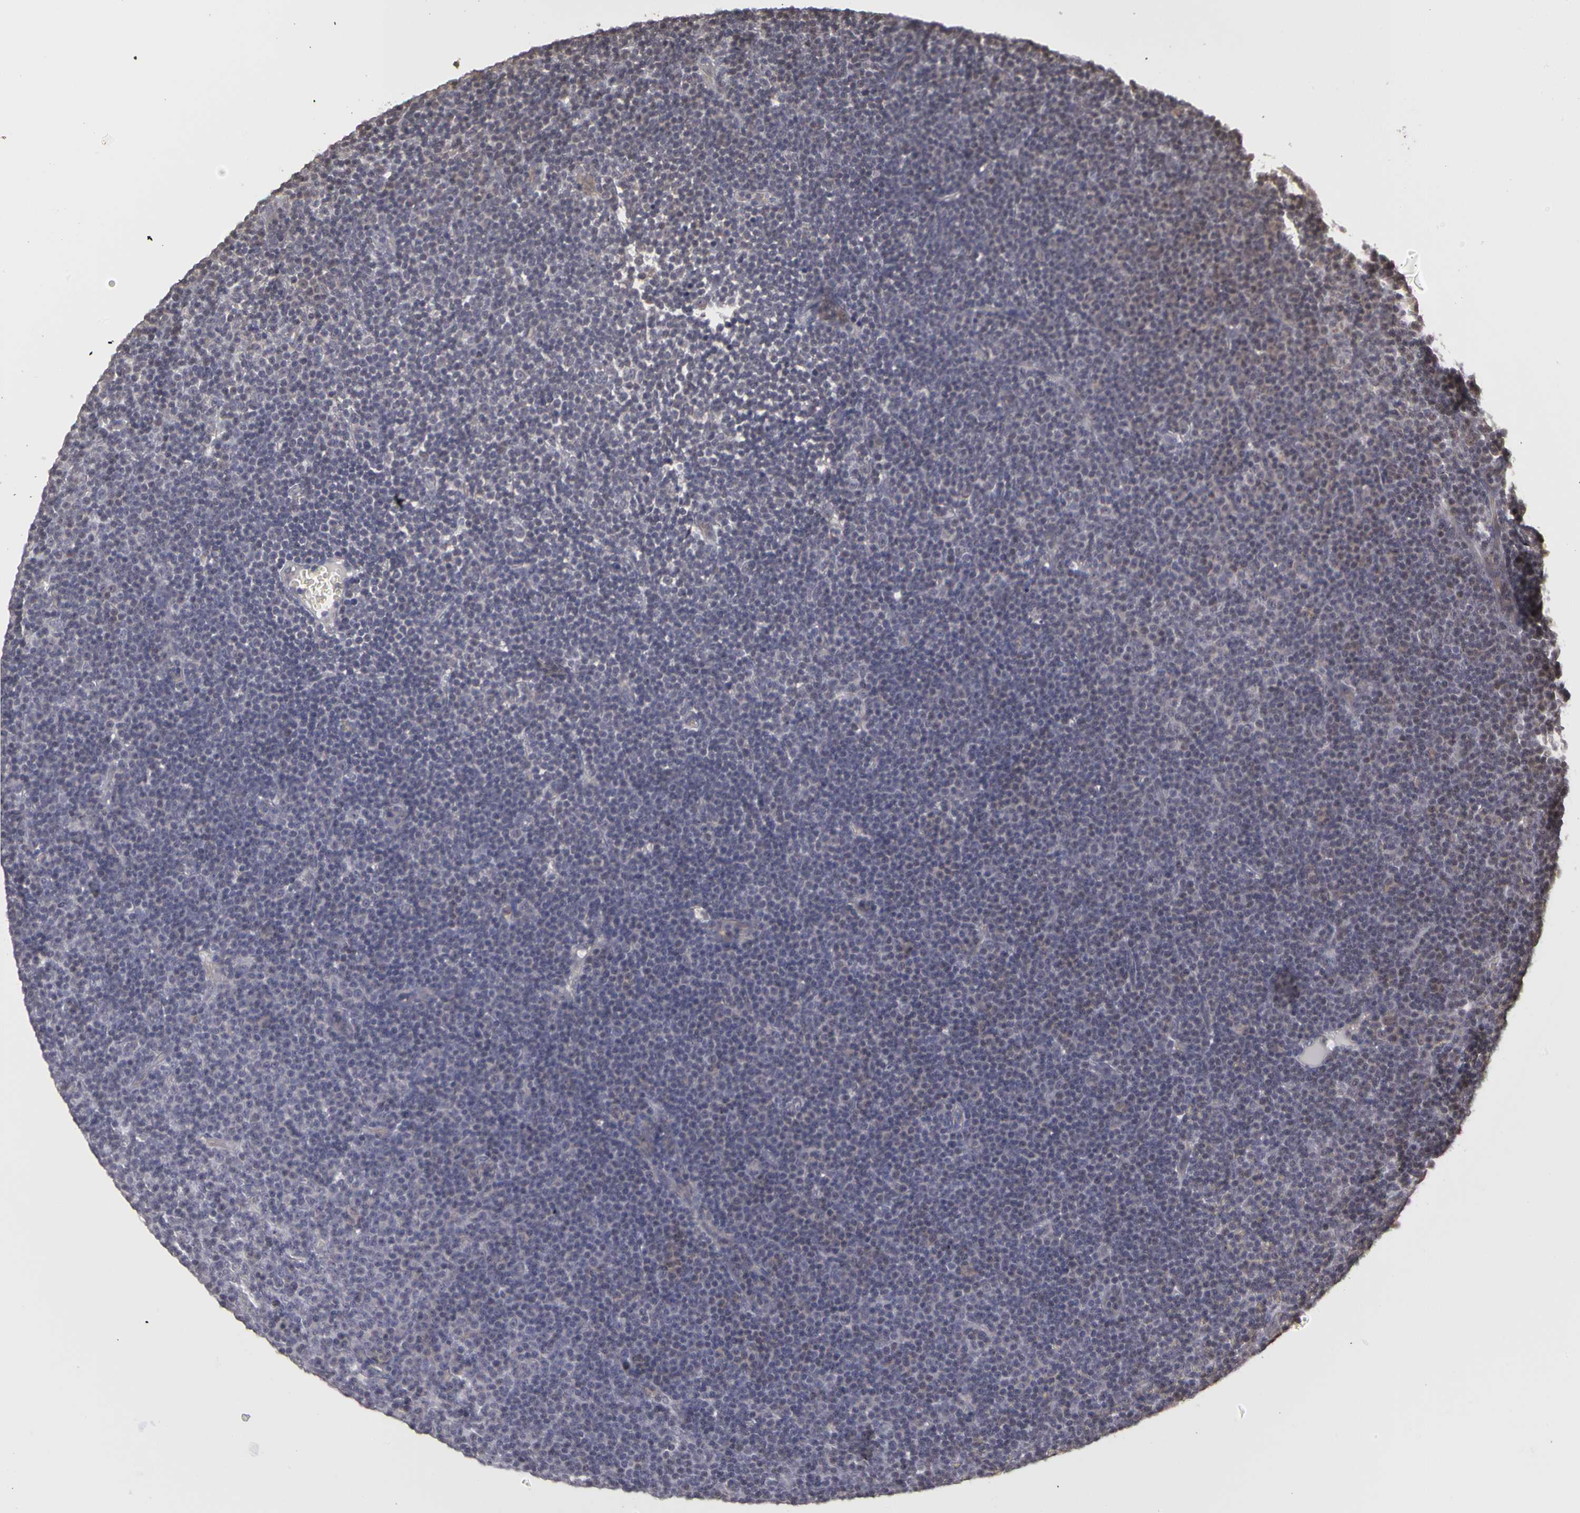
{"staining": {"intensity": "negative", "quantity": "none", "location": "none"}, "tissue": "lymphoma", "cell_type": "Tumor cells", "image_type": "cancer", "snomed": [{"axis": "morphology", "description": "Malignant lymphoma, non-Hodgkin's type, Low grade"}, {"axis": "topography", "description": "Lymph node"}], "caption": "IHC of human malignant lymphoma, non-Hodgkin's type (low-grade) shows no staining in tumor cells.", "gene": "FRMD7", "patient": {"sex": "male", "age": 57}}